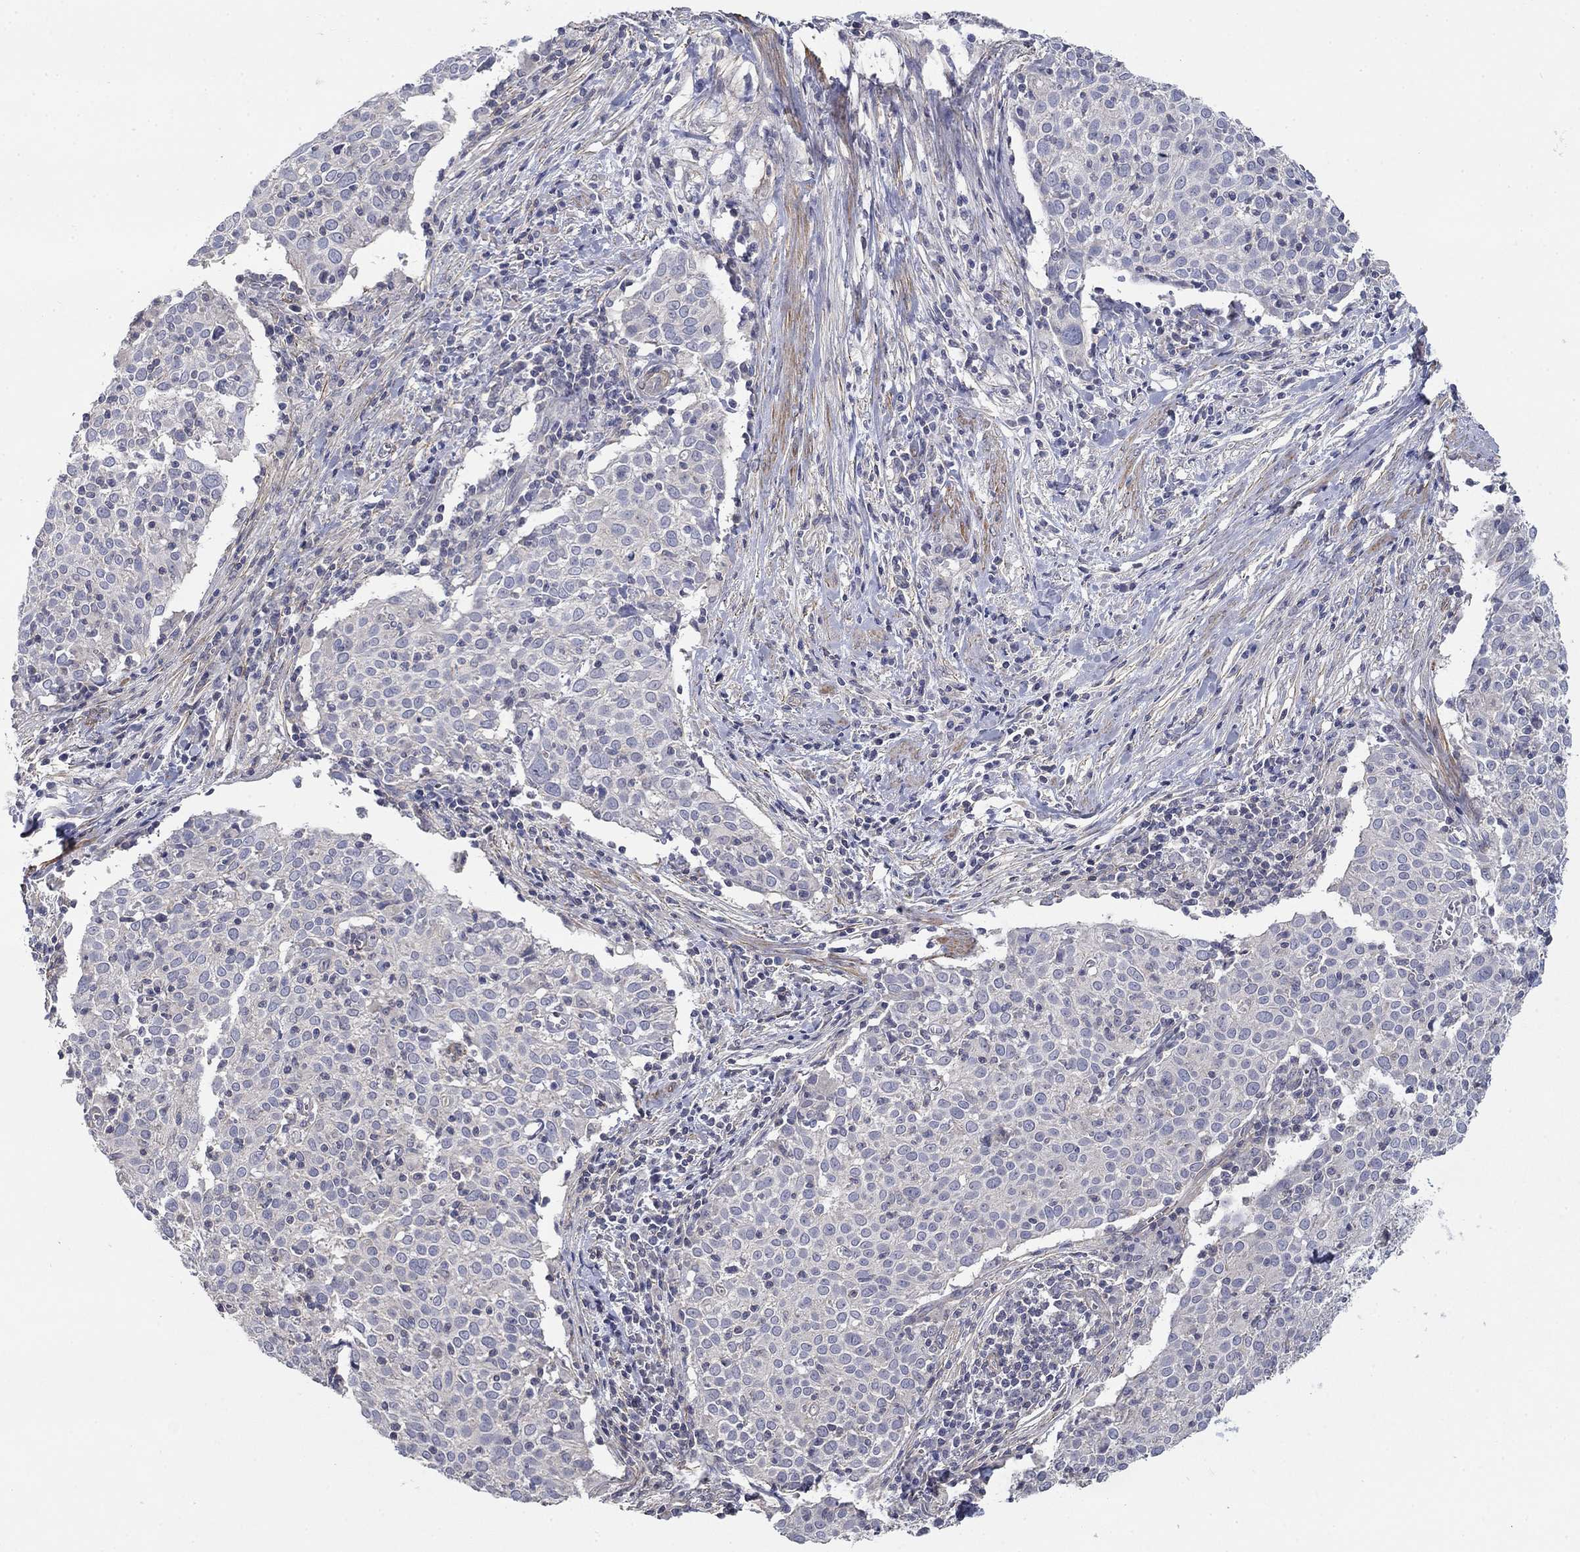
{"staining": {"intensity": "negative", "quantity": "none", "location": "none"}, "tissue": "cervical cancer", "cell_type": "Tumor cells", "image_type": "cancer", "snomed": [{"axis": "morphology", "description": "Squamous cell carcinoma, NOS"}, {"axis": "topography", "description": "Cervix"}], "caption": "The immunohistochemistry histopathology image has no significant staining in tumor cells of squamous cell carcinoma (cervical) tissue.", "gene": "GRK7", "patient": {"sex": "female", "age": 39}}